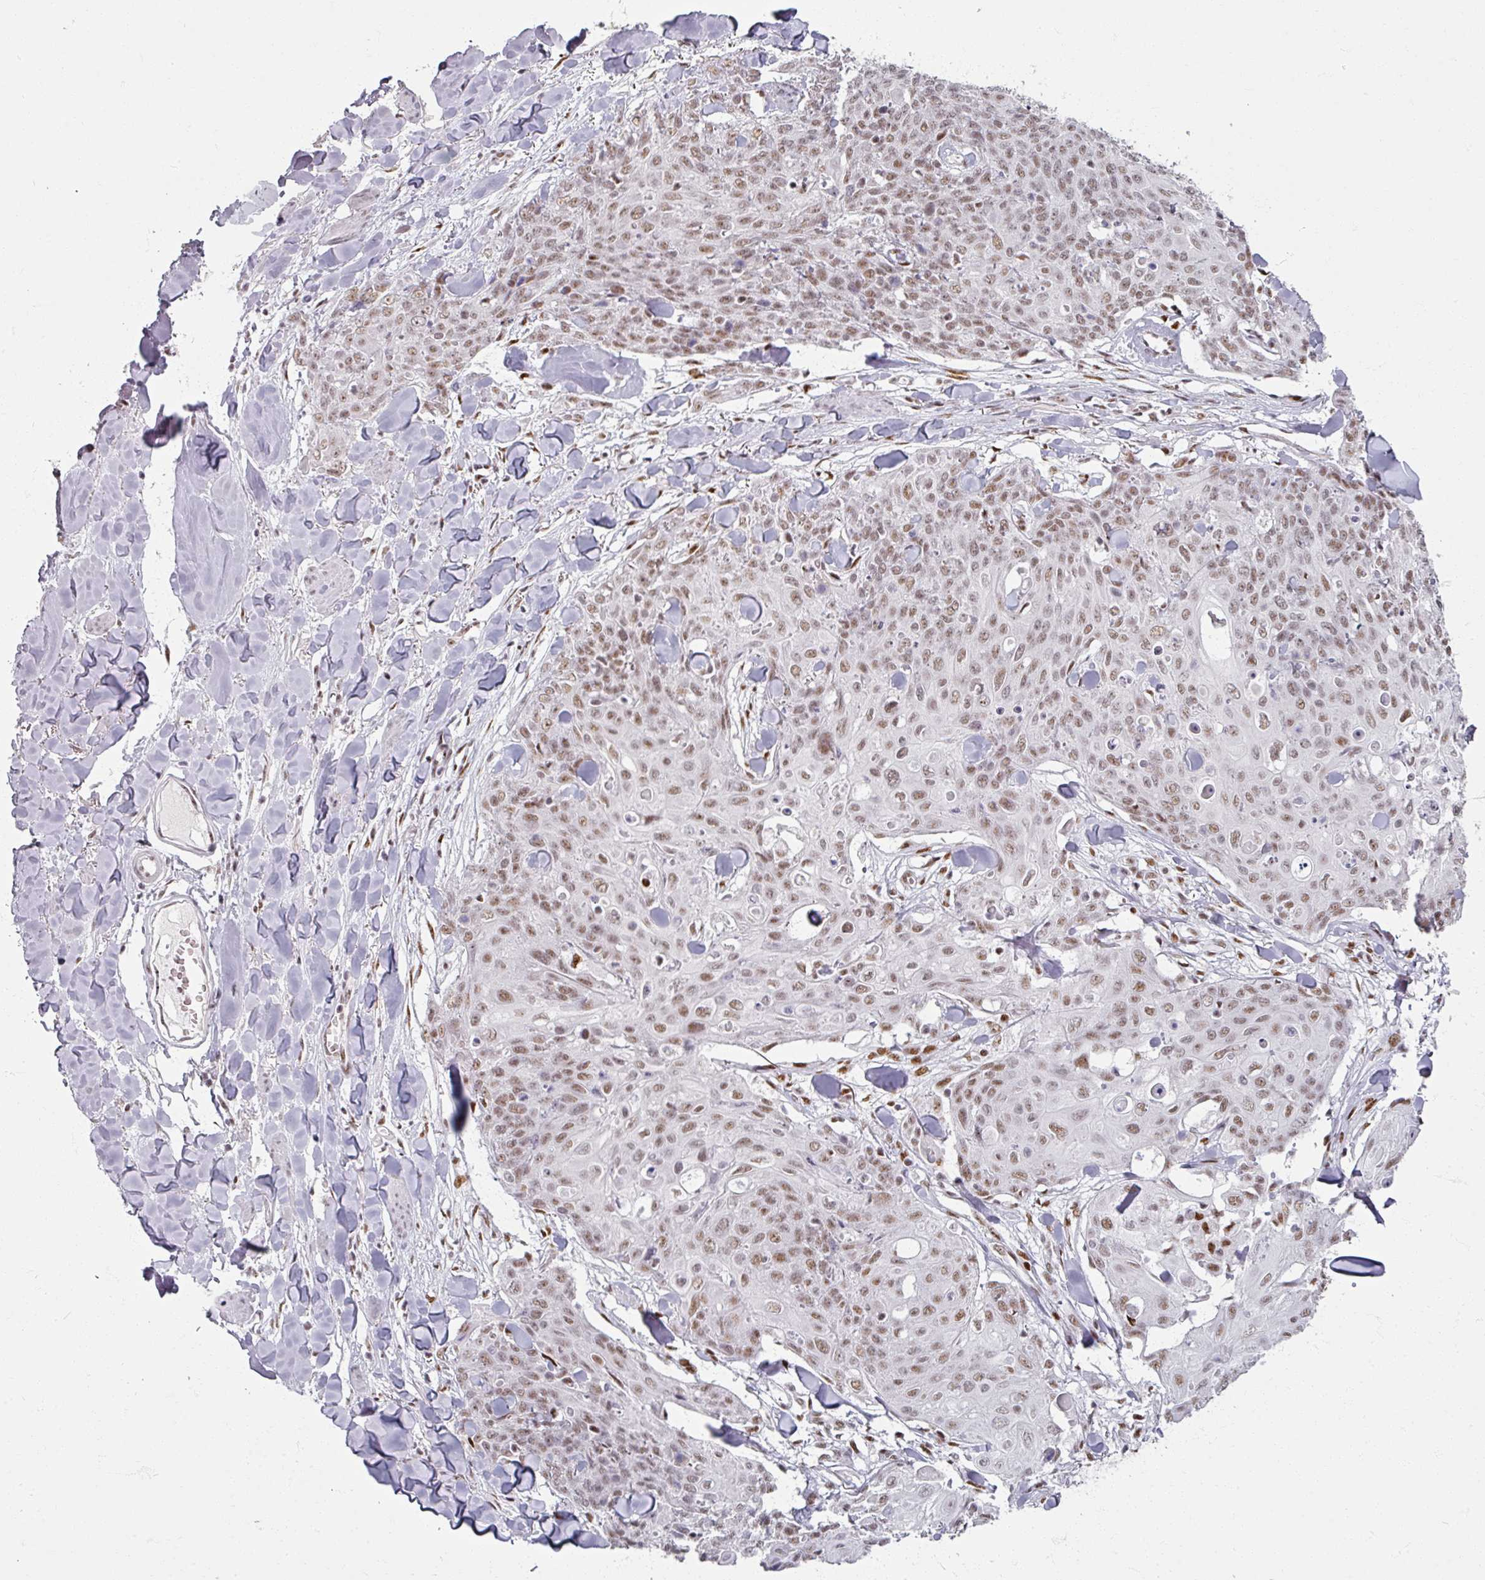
{"staining": {"intensity": "moderate", "quantity": ">75%", "location": "nuclear"}, "tissue": "skin cancer", "cell_type": "Tumor cells", "image_type": "cancer", "snomed": [{"axis": "morphology", "description": "Squamous cell carcinoma, NOS"}, {"axis": "topography", "description": "Skin"}, {"axis": "topography", "description": "Vulva"}], "caption": "The histopathology image demonstrates staining of squamous cell carcinoma (skin), revealing moderate nuclear protein expression (brown color) within tumor cells.", "gene": "ADAR", "patient": {"sex": "female", "age": 85}}